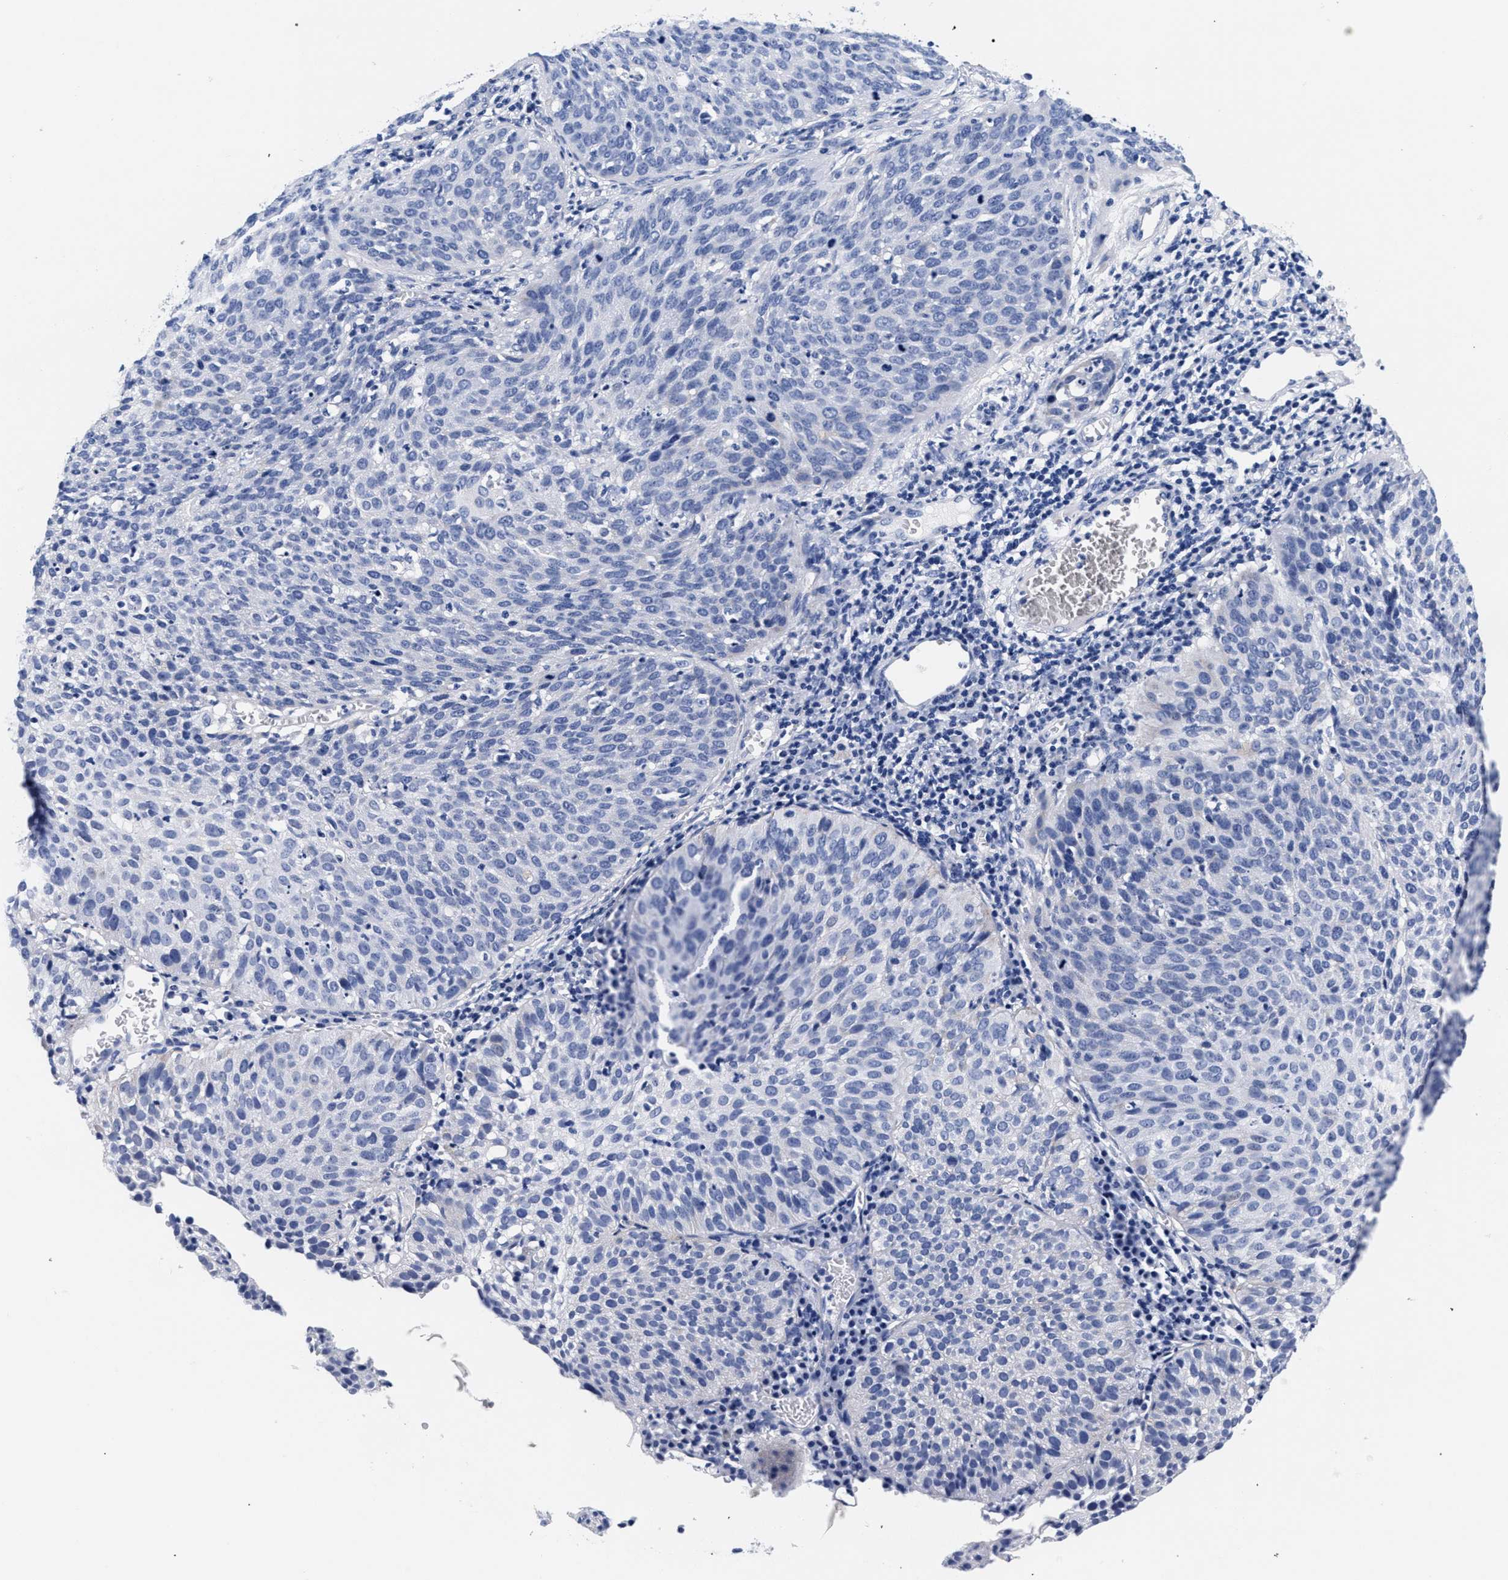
{"staining": {"intensity": "negative", "quantity": "none", "location": "none"}, "tissue": "cervical cancer", "cell_type": "Tumor cells", "image_type": "cancer", "snomed": [{"axis": "morphology", "description": "Squamous cell carcinoma, NOS"}, {"axis": "topography", "description": "Cervix"}], "caption": "The histopathology image demonstrates no staining of tumor cells in cervical cancer (squamous cell carcinoma).", "gene": "RAB3B", "patient": {"sex": "female", "age": 38}}